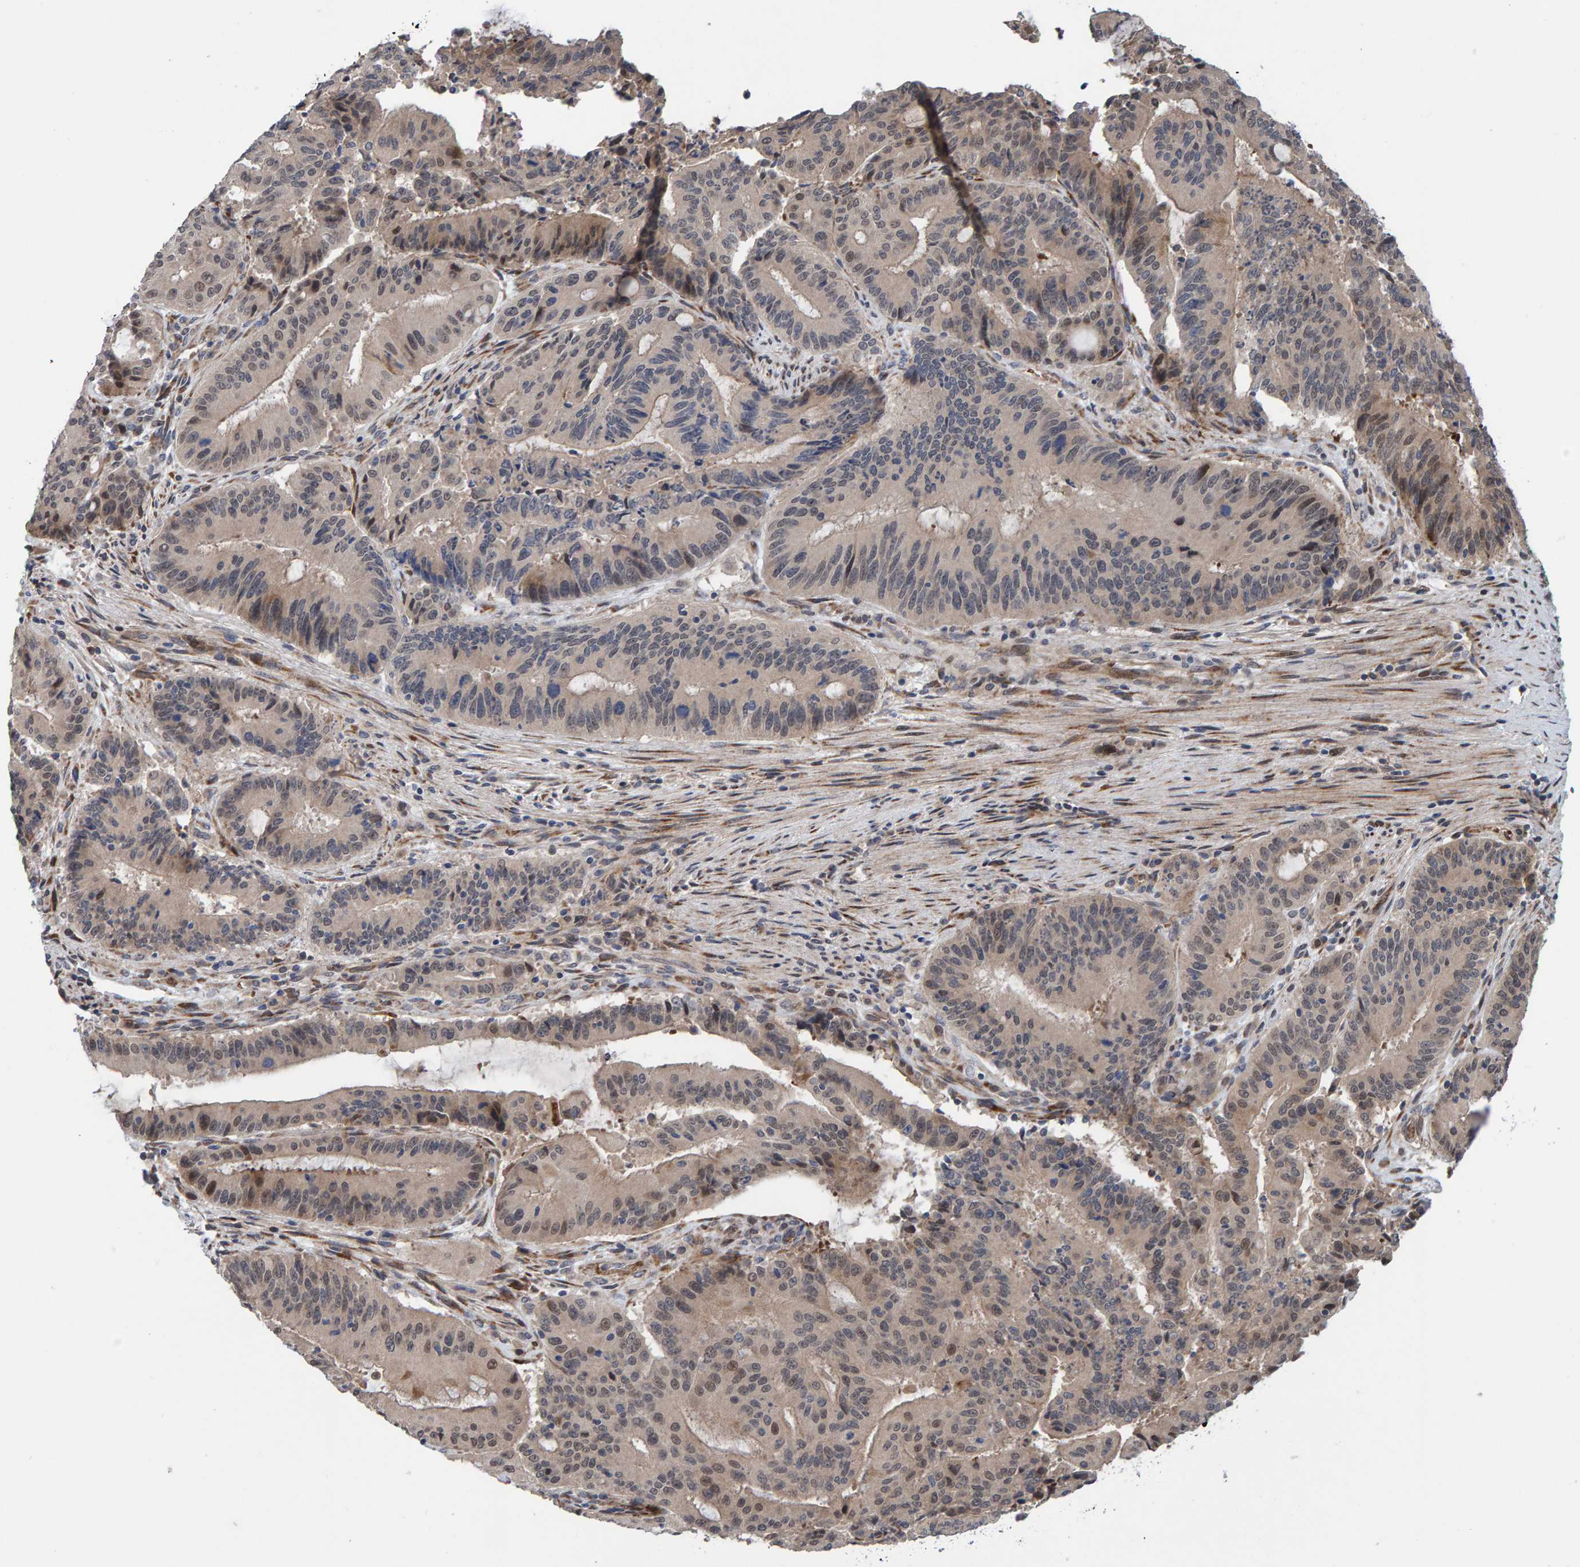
{"staining": {"intensity": "weak", "quantity": "<25%", "location": "cytoplasmic/membranous"}, "tissue": "liver cancer", "cell_type": "Tumor cells", "image_type": "cancer", "snomed": [{"axis": "morphology", "description": "Normal tissue, NOS"}, {"axis": "morphology", "description": "Cholangiocarcinoma"}, {"axis": "topography", "description": "Liver"}, {"axis": "topography", "description": "Peripheral nerve tissue"}], "caption": "Immunohistochemical staining of cholangiocarcinoma (liver) demonstrates no significant positivity in tumor cells. Brightfield microscopy of immunohistochemistry (IHC) stained with DAB (brown) and hematoxylin (blue), captured at high magnification.", "gene": "MFSD6L", "patient": {"sex": "female", "age": 73}}